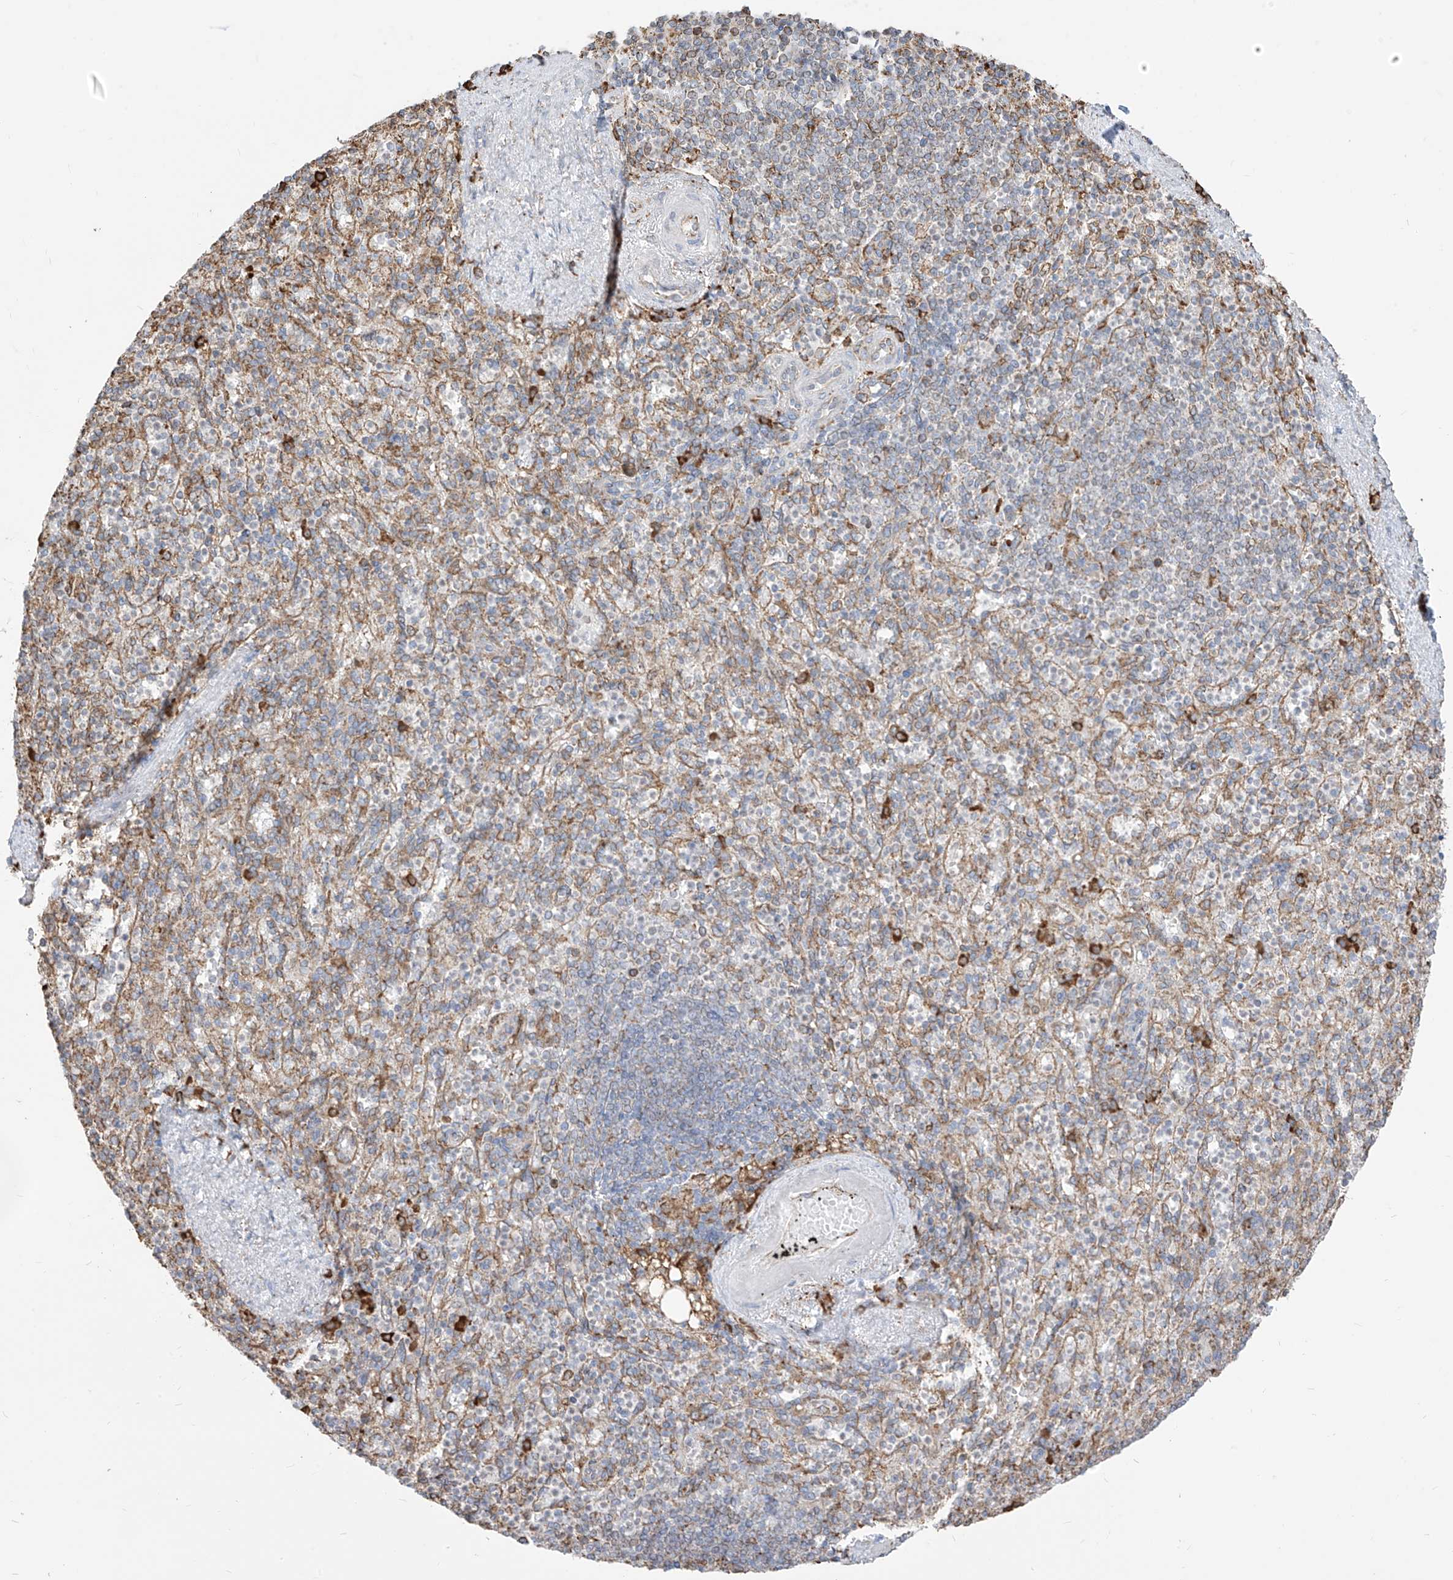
{"staining": {"intensity": "moderate", "quantity": "25%-75%", "location": "cytoplasmic/membranous"}, "tissue": "spleen", "cell_type": "Cells in red pulp", "image_type": "normal", "snomed": [{"axis": "morphology", "description": "Normal tissue, NOS"}, {"axis": "topography", "description": "Spleen"}], "caption": "Immunohistochemical staining of unremarkable spleen demonstrates medium levels of moderate cytoplasmic/membranous positivity in approximately 25%-75% of cells in red pulp. The staining was performed using DAB to visualize the protein expression in brown, while the nuclei were stained in blue with hematoxylin (Magnification: 20x).", "gene": "PDIA6", "patient": {"sex": "female", "age": 74}}